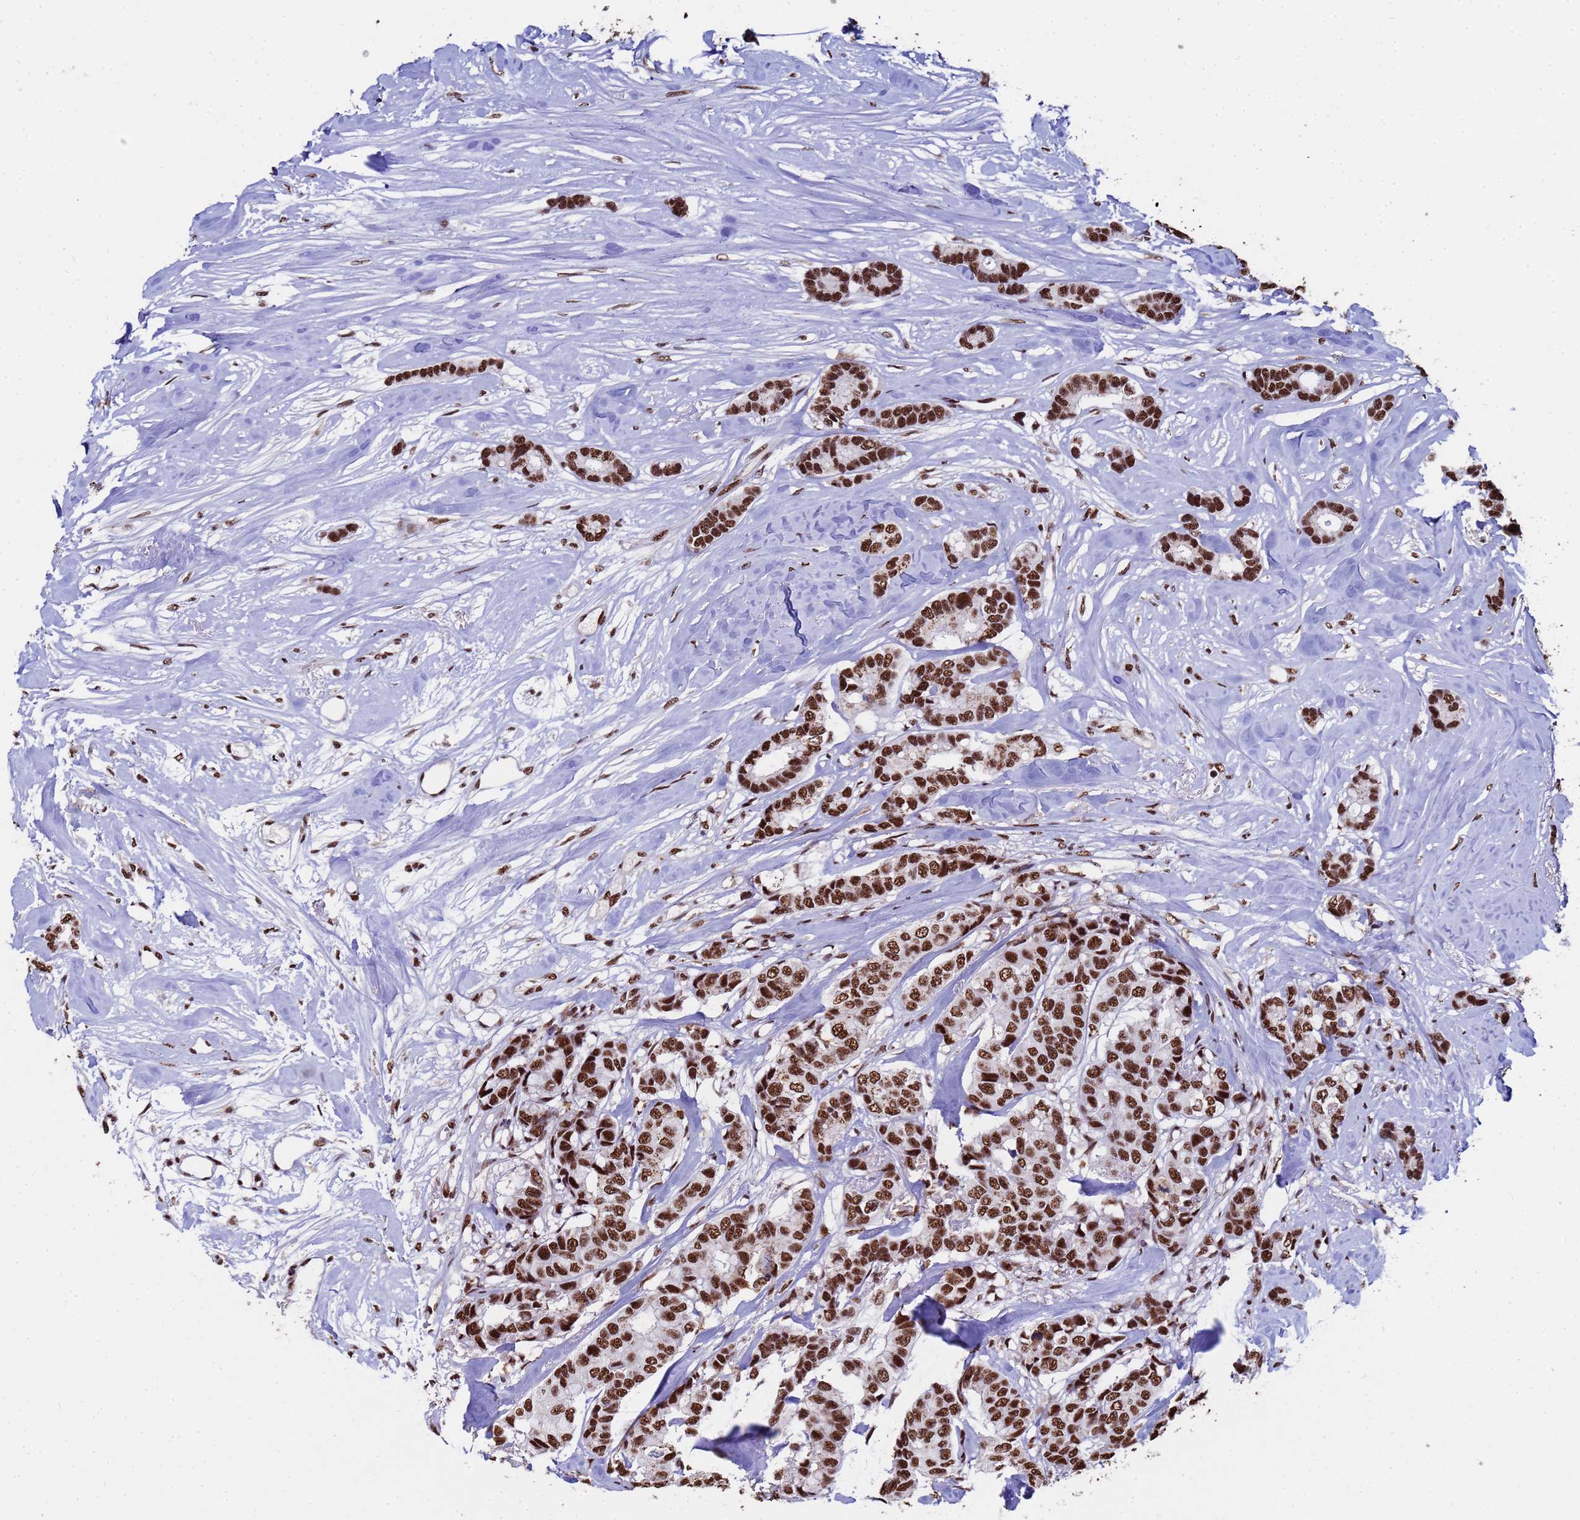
{"staining": {"intensity": "strong", "quantity": ">75%", "location": "nuclear"}, "tissue": "breast cancer", "cell_type": "Tumor cells", "image_type": "cancer", "snomed": [{"axis": "morphology", "description": "Duct carcinoma"}, {"axis": "topography", "description": "Breast"}], "caption": "Immunohistochemistry (IHC) micrograph of neoplastic tissue: human breast cancer stained using IHC reveals high levels of strong protein expression localized specifically in the nuclear of tumor cells, appearing as a nuclear brown color.", "gene": "SF3B2", "patient": {"sex": "female", "age": 87}}